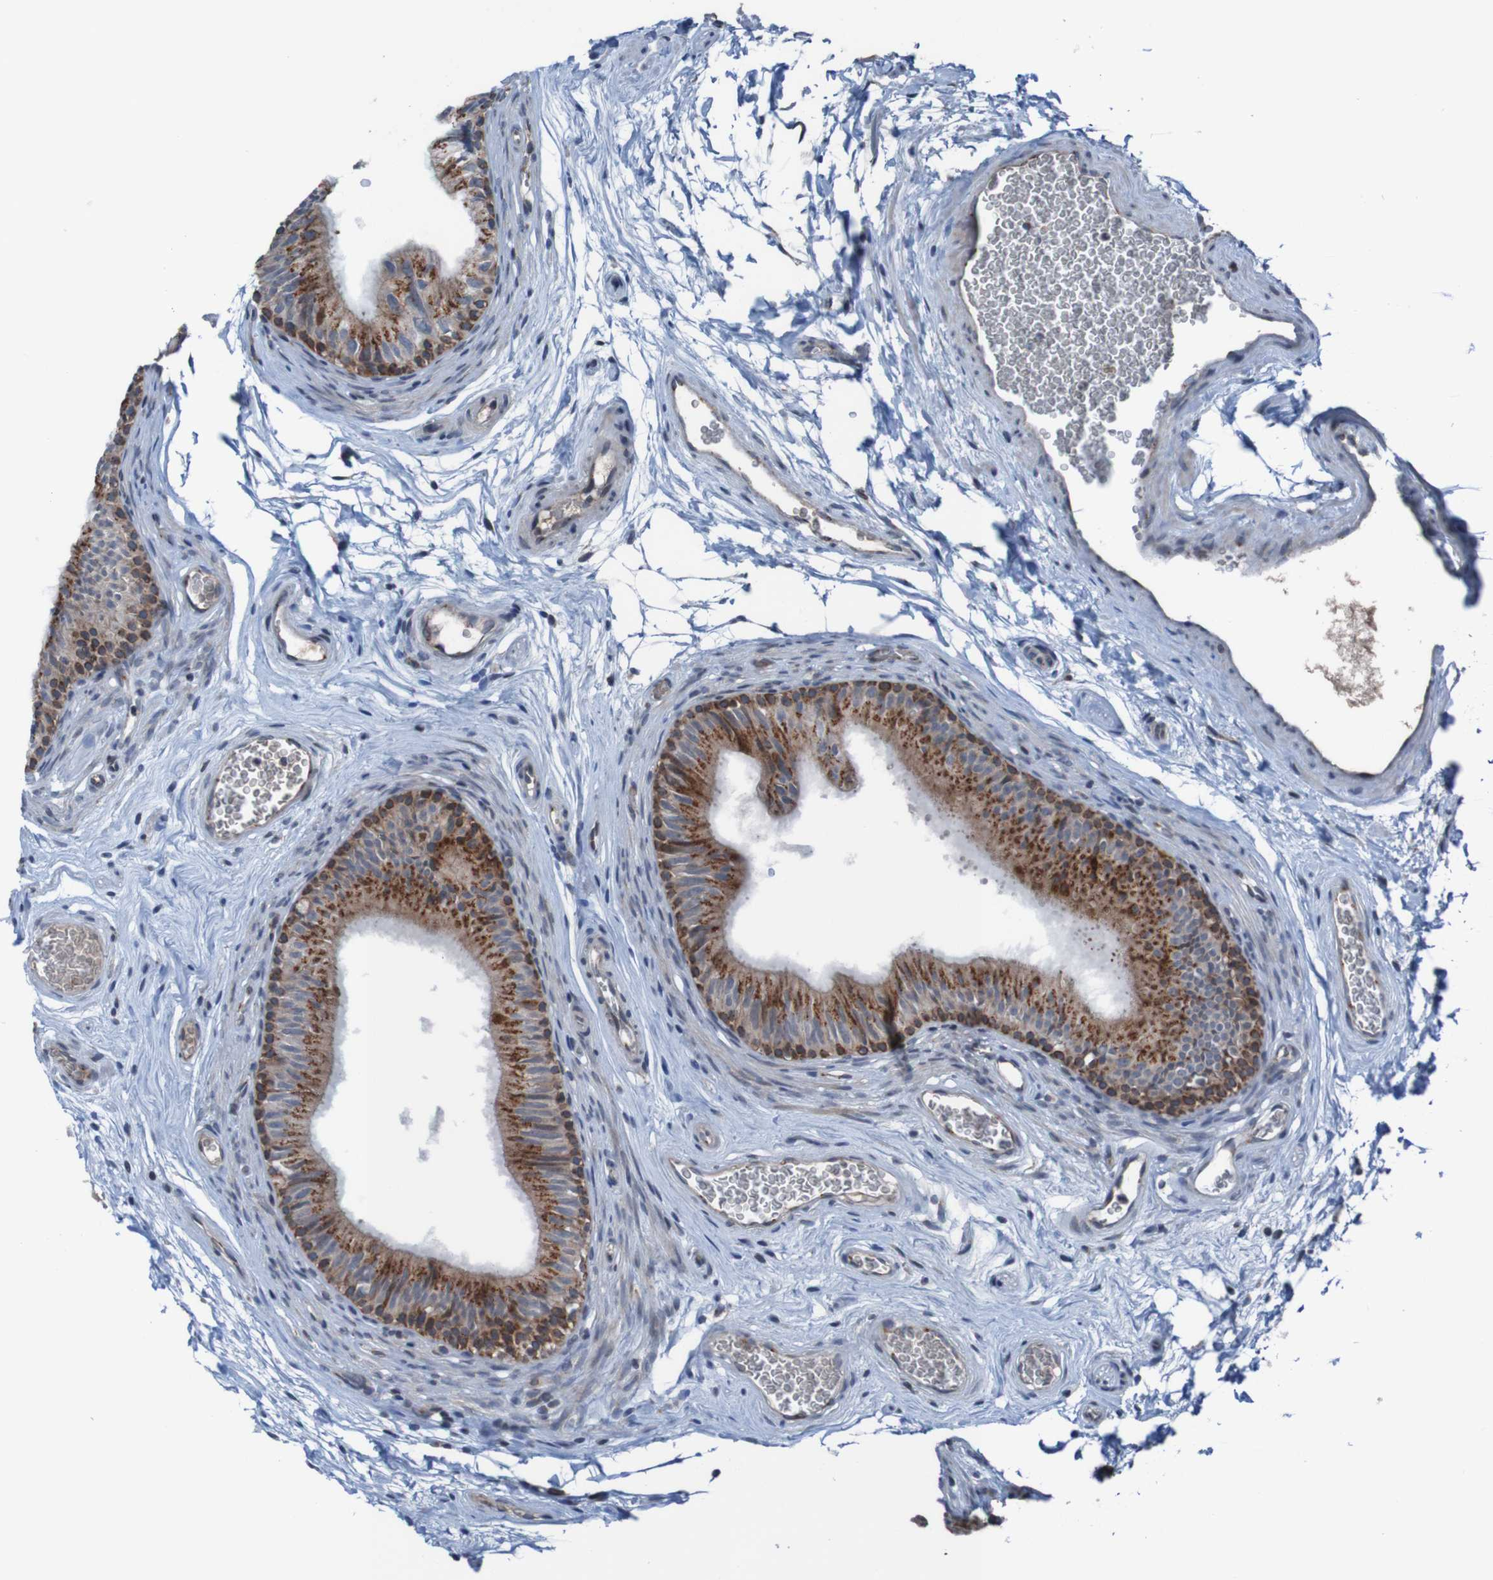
{"staining": {"intensity": "strong", "quantity": "25%-75%", "location": "cytoplasmic/membranous"}, "tissue": "epididymis", "cell_type": "Glandular cells", "image_type": "normal", "snomed": [{"axis": "morphology", "description": "Normal tissue, NOS"}, {"axis": "topography", "description": "Epididymis"}], "caption": "Protein analysis of unremarkable epididymis demonstrates strong cytoplasmic/membranous expression in about 25%-75% of glandular cells.", "gene": "UNG", "patient": {"sex": "male", "age": 36}}